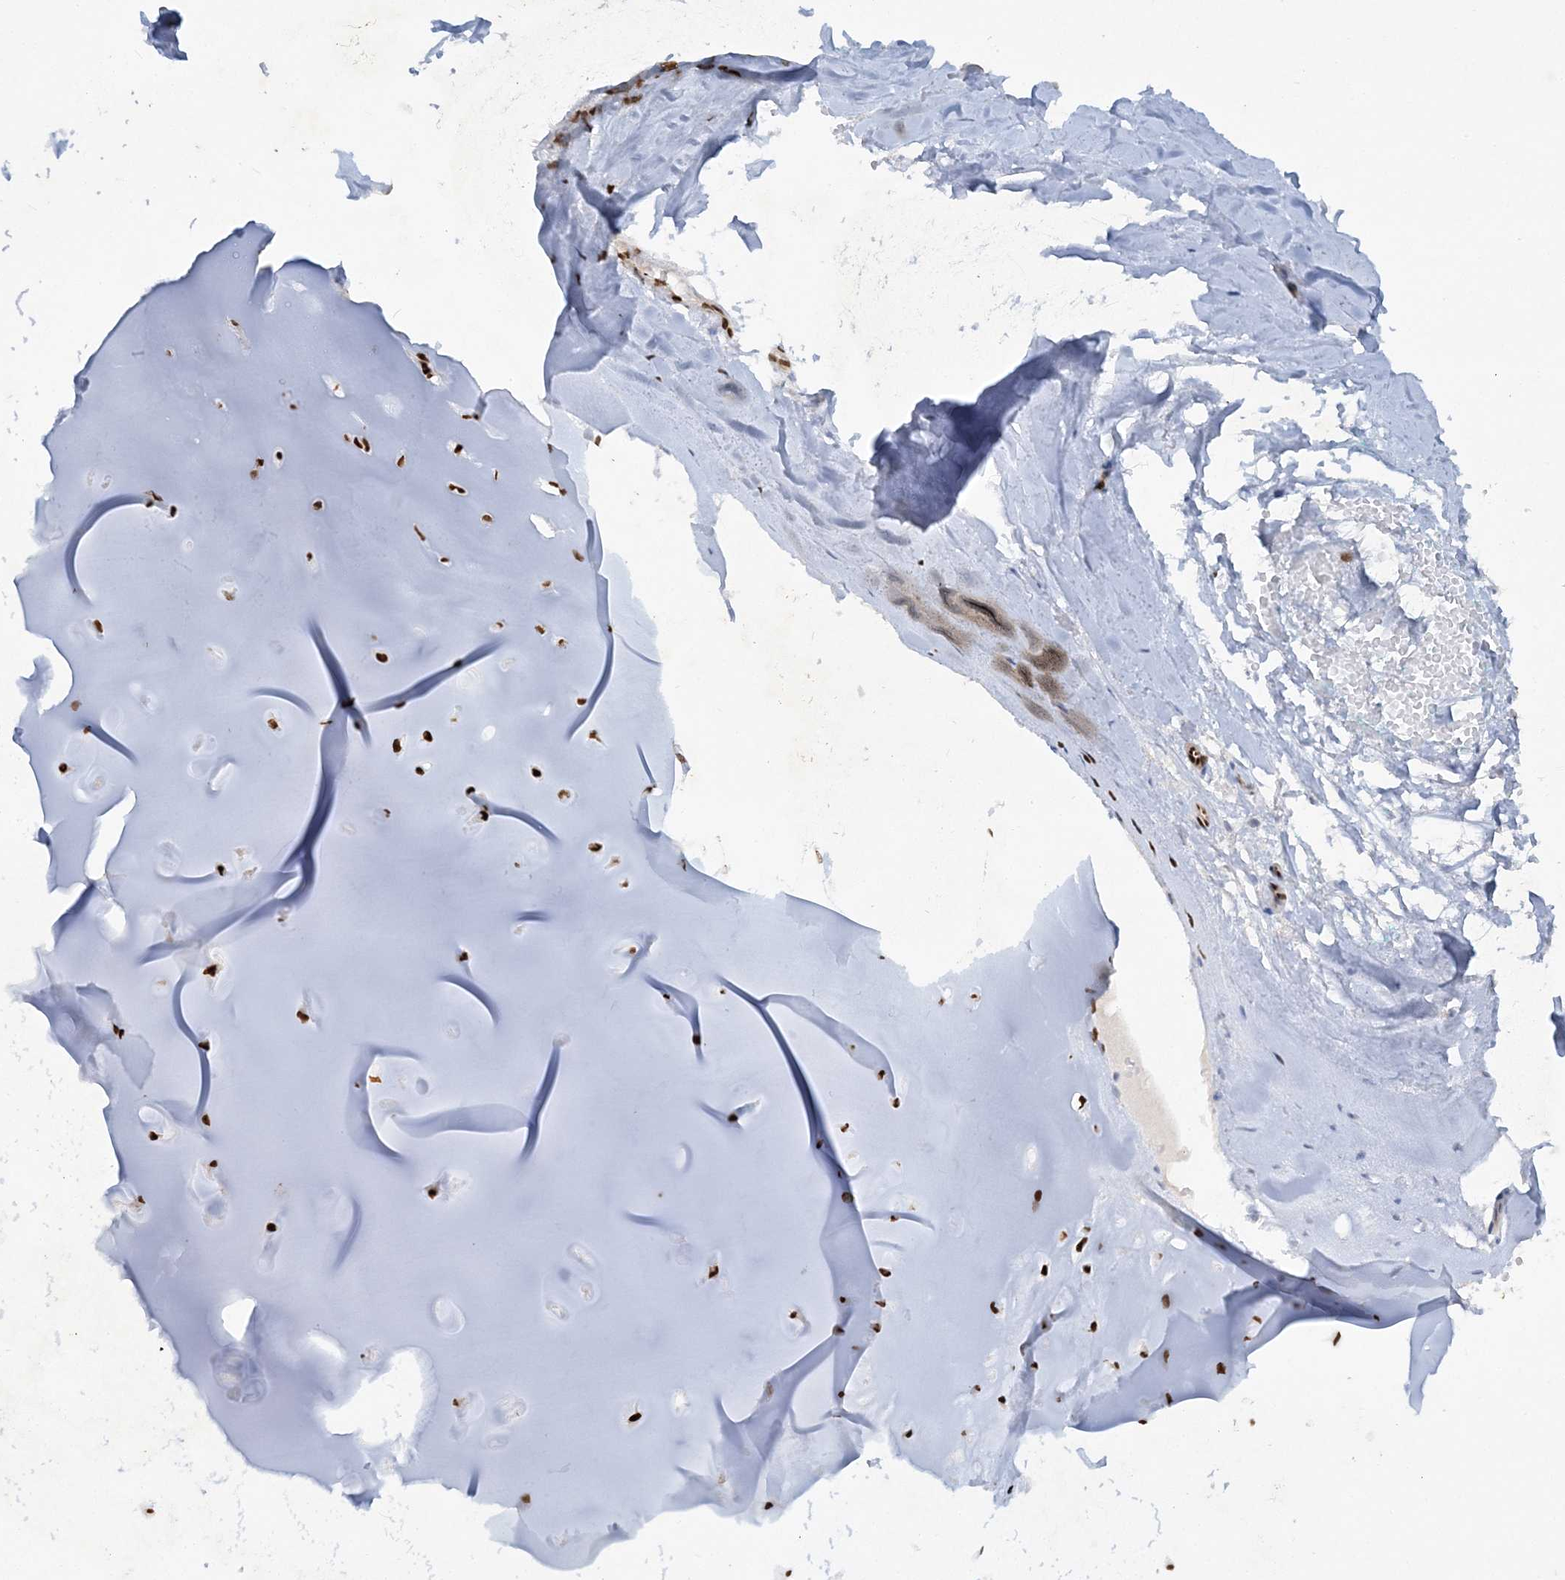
{"staining": {"intensity": "strong", "quantity": ">75%", "location": "nuclear"}, "tissue": "adipose tissue", "cell_type": "Adipocytes", "image_type": "normal", "snomed": [{"axis": "morphology", "description": "Normal tissue, NOS"}, {"axis": "morphology", "description": "Basal cell carcinoma"}, {"axis": "topography", "description": "Cartilage tissue"}, {"axis": "topography", "description": "Nasopharynx"}, {"axis": "topography", "description": "Oral tissue"}], "caption": "Adipose tissue stained for a protein reveals strong nuclear positivity in adipocytes. Immunohistochemistry stains the protein in brown and the nuclei are stained blue.", "gene": "DELE1", "patient": {"sex": "female", "age": 77}}